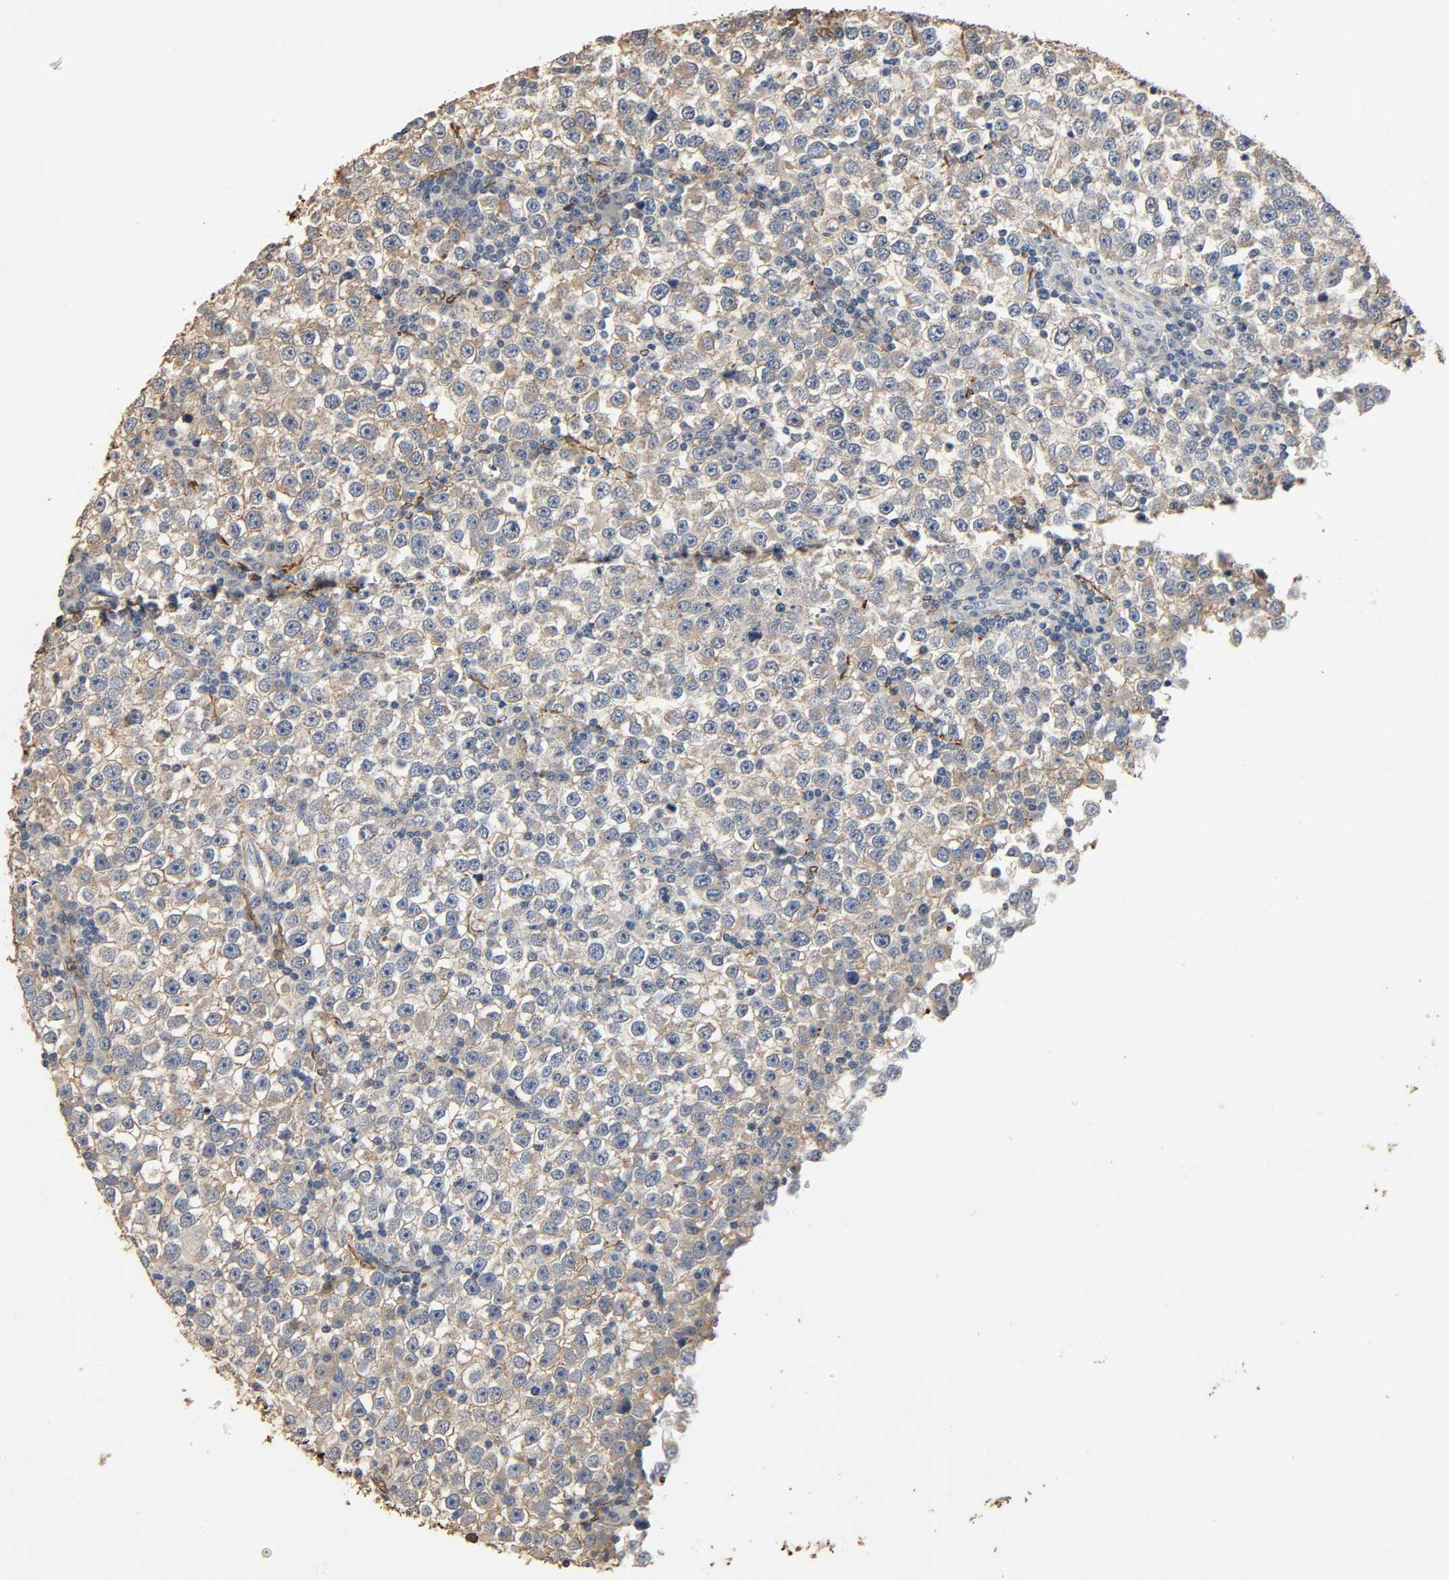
{"staining": {"intensity": "weak", "quantity": ">75%", "location": "cytoplasmic/membranous"}, "tissue": "testis cancer", "cell_type": "Tumor cells", "image_type": "cancer", "snomed": [{"axis": "morphology", "description": "Seminoma, NOS"}, {"axis": "topography", "description": "Testis"}], "caption": "The immunohistochemical stain shows weak cytoplasmic/membranous staining in tumor cells of testis seminoma tissue.", "gene": "GSTA3", "patient": {"sex": "male", "age": 65}}